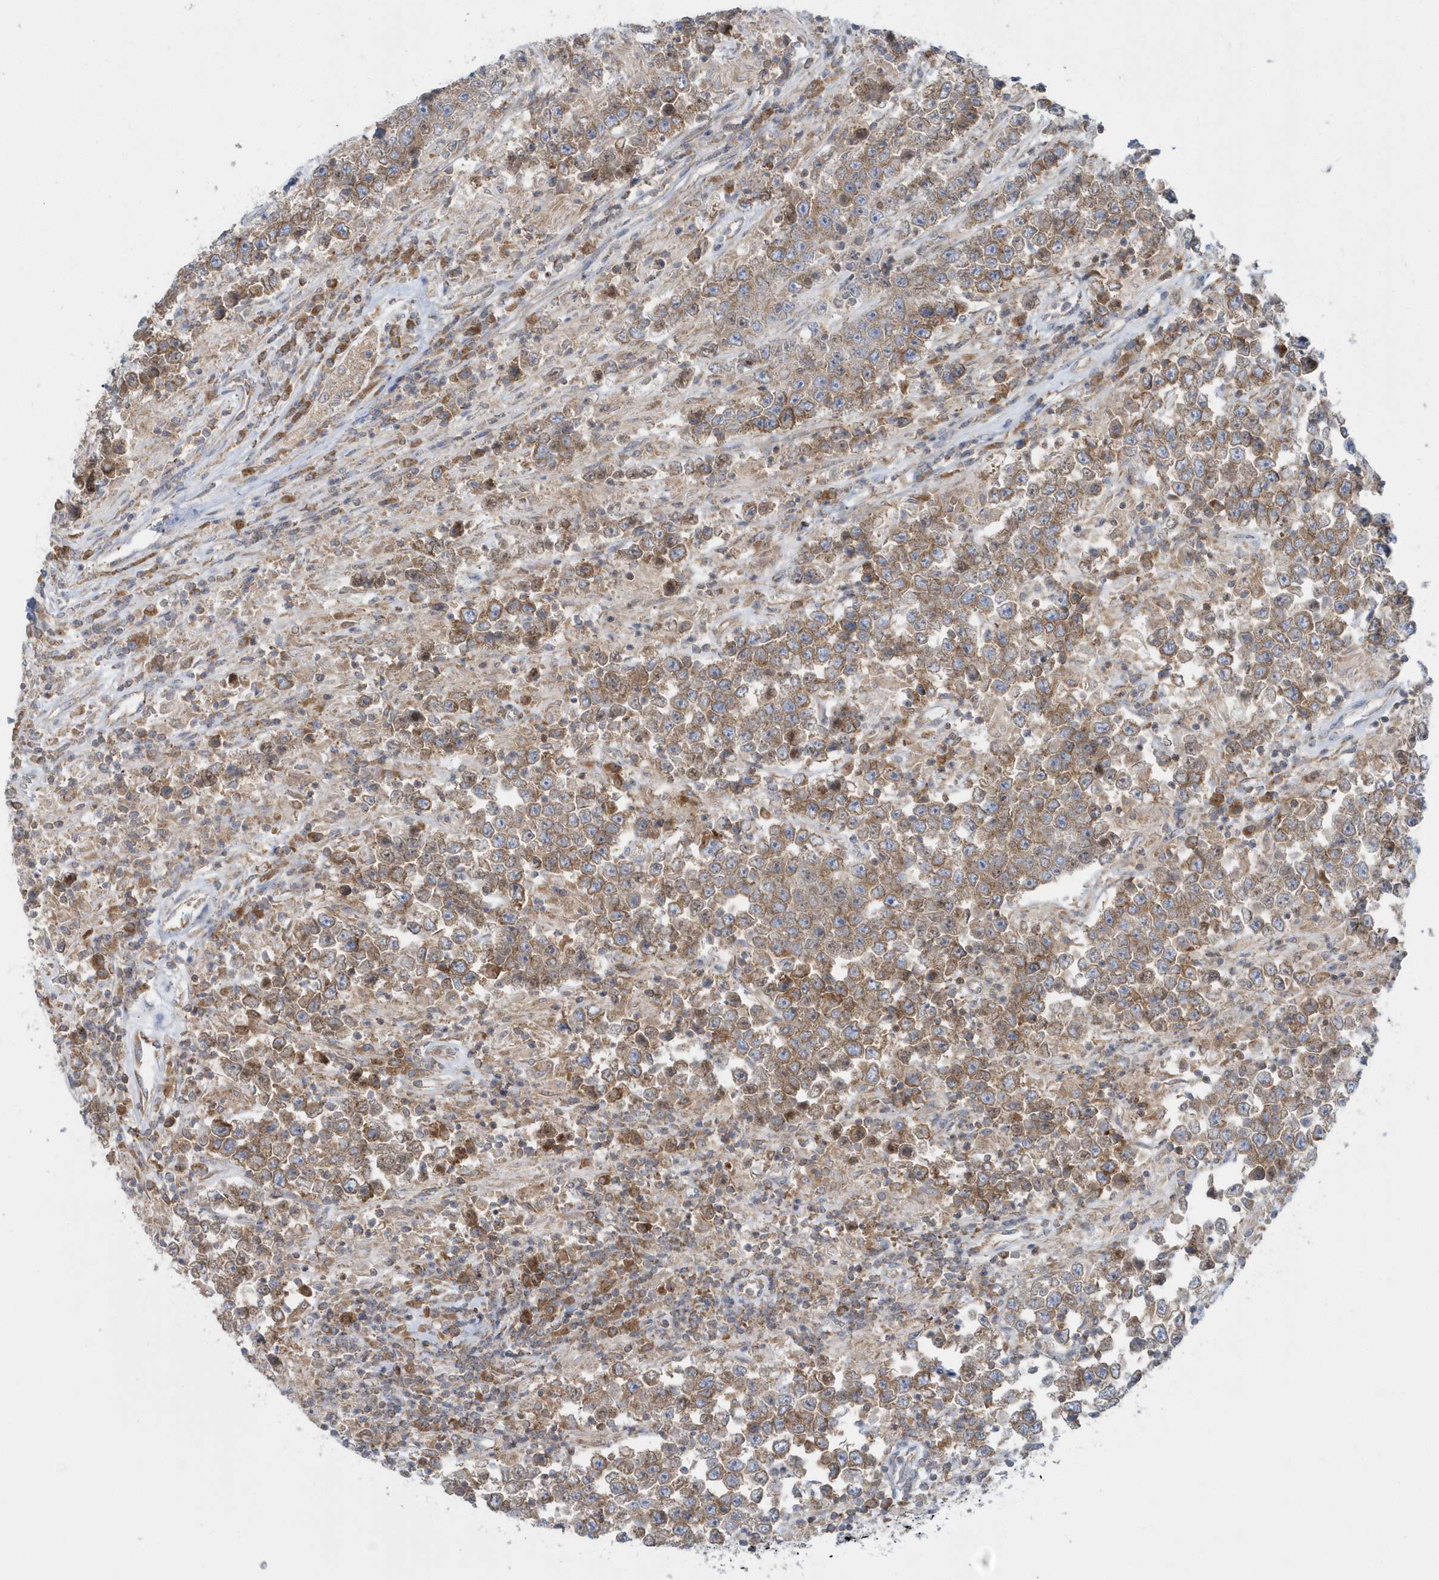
{"staining": {"intensity": "moderate", "quantity": ">75%", "location": "cytoplasmic/membranous"}, "tissue": "testis cancer", "cell_type": "Tumor cells", "image_type": "cancer", "snomed": [{"axis": "morphology", "description": "Normal tissue, NOS"}, {"axis": "morphology", "description": "Urothelial carcinoma, High grade"}, {"axis": "morphology", "description": "Seminoma, NOS"}, {"axis": "morphology", "description": "Carcinoma, Embryonal, NOS"}, {"axis": "topography", "description": "Urinary bladder"}, {"axis": "topography", "description": "Testis"}], "caption": "Seminoma (testis) stained with a brown dye demonstrates moderate cytoplasmic/membranous positive expression in approximately >75% of tumor cells.", "gene": "EIF3C", "patient": {"sex": "male", "age": 41}}